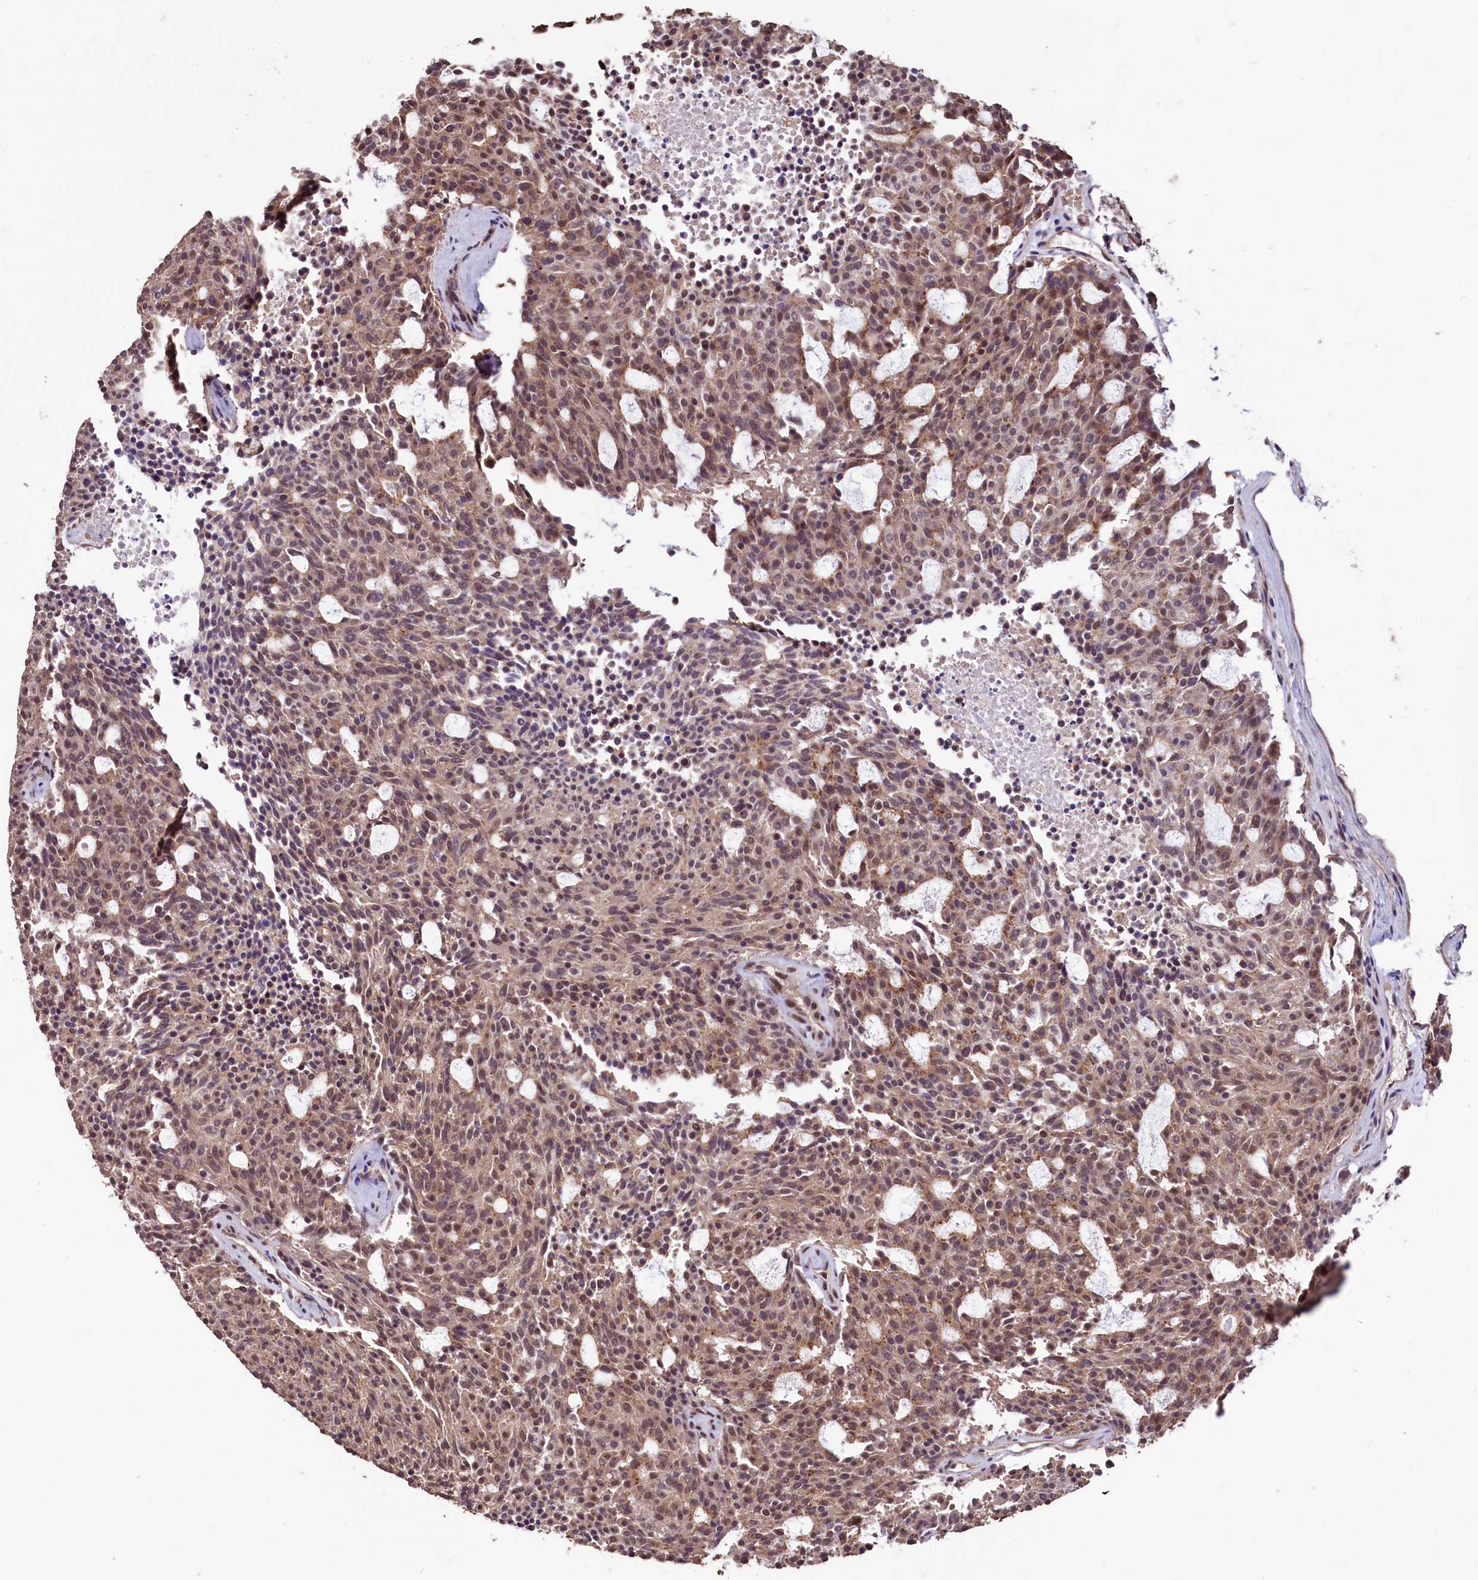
{"staining": {"intensity": "moderate", "quantity": ">75%", "location": "nuclear"}, "tissue": "carcinoid", "cell_type": "Tumor cells", "image_type": "cancer", "snomed": [{"axis": "morphology", "description": "Carcinoid, malignant, NOS"}, {"axis": "topography", "description": "Pancreas"}], "caption": "High-power microscopy captured an IHC micrograph of carcinoid, revealing moderate nuclear staining in approximately >75% of tumor cells. The staining was performed using DAB to visualize the protein expression in brown, while the nuclei were stained in blue with hematoxylin (Magnification: 20x).", "gene": "SFSWAP", "patient": {"sex": "female", "age": 54}}